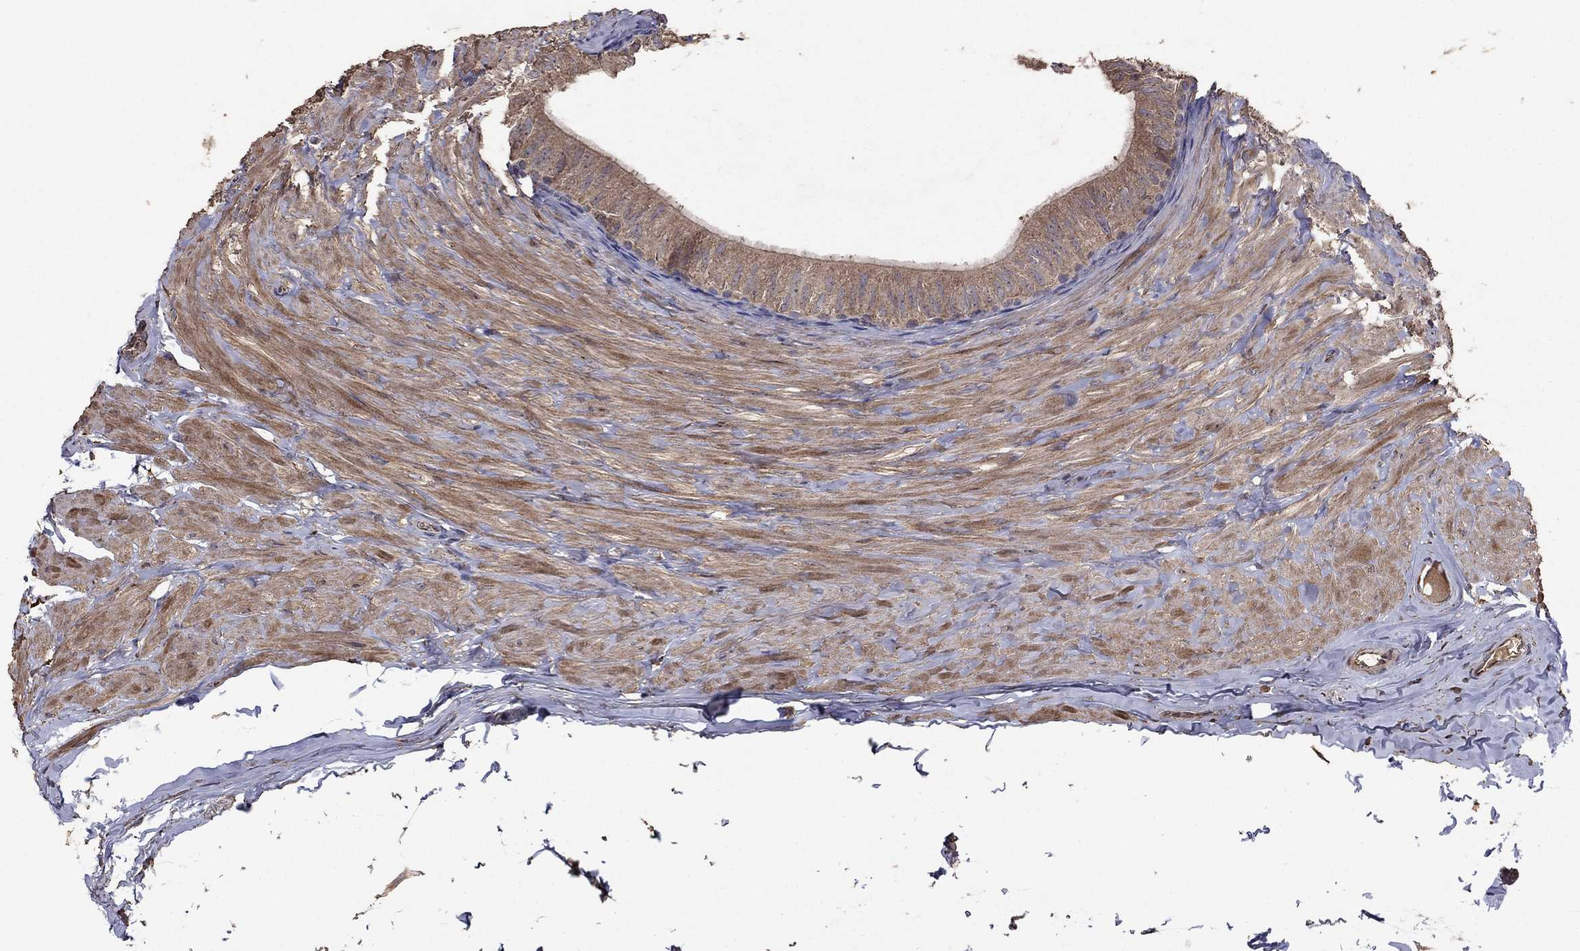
{"staining": {"intensity": "moderate", "quantity": ">75%", "location": "cytoplasmic/membranous"}, "tissue": "epididymis", "cell_type": "Glandular cells", "image_type": "normal", "snomed": [{"axis": "morphology", "description": "Normal tissue, NOS"}, {"axis": "topography", "description": "Epididymis"}], "caption": "DAB immunohistochemical staining of normal human epididymis displays moderate cytoplasmic/membranous protein expression in about >75% of glandular cells.", "gene": "FLT4", "patient": {"sex": "male", "age": 32}}